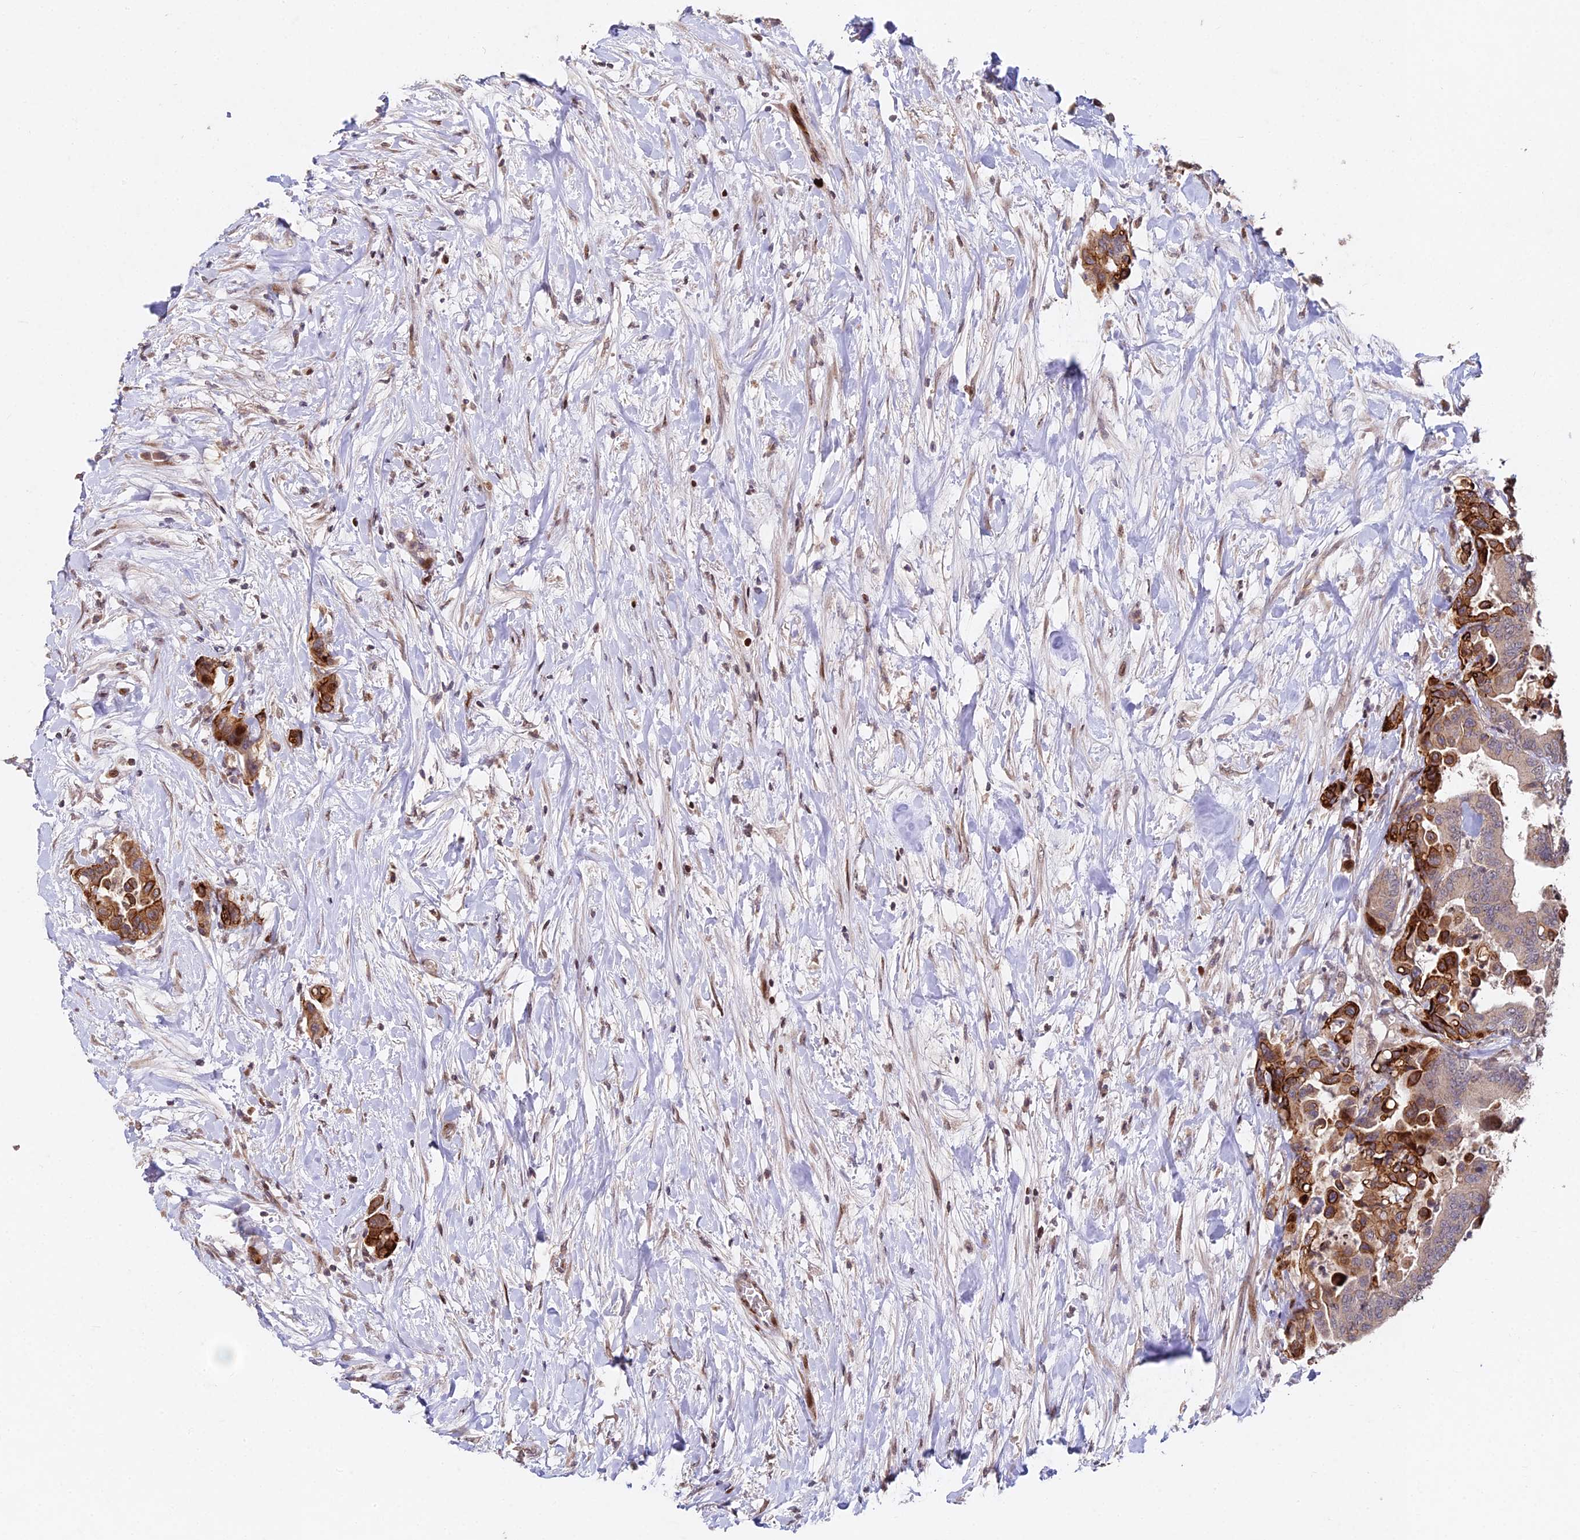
{"staining": {"intensity": "strong", "quantity": "25%-75%", "location": "cytoplasmic/membranous"}, "tissue": "colorectal cancer", "cell_type": "Tumor cells", "image_type": "cancer", "snomed": [{"axis": "morphology", "description": "Normal tissue, NOS"}, {"axis": "morphology", "description": "Adenocarcinoma, NOS"}, {"axis": "topography", "description": "Colon"}], "caption": "There is high levels of strong cytoplasmic/membranous expression in tumor cells of colorectal adenocarcinoma, as demonstrated by immunohistochemical staining (brown color).", "gene": "RBMS2", "patient": {"sex": "male", "age": 82}}